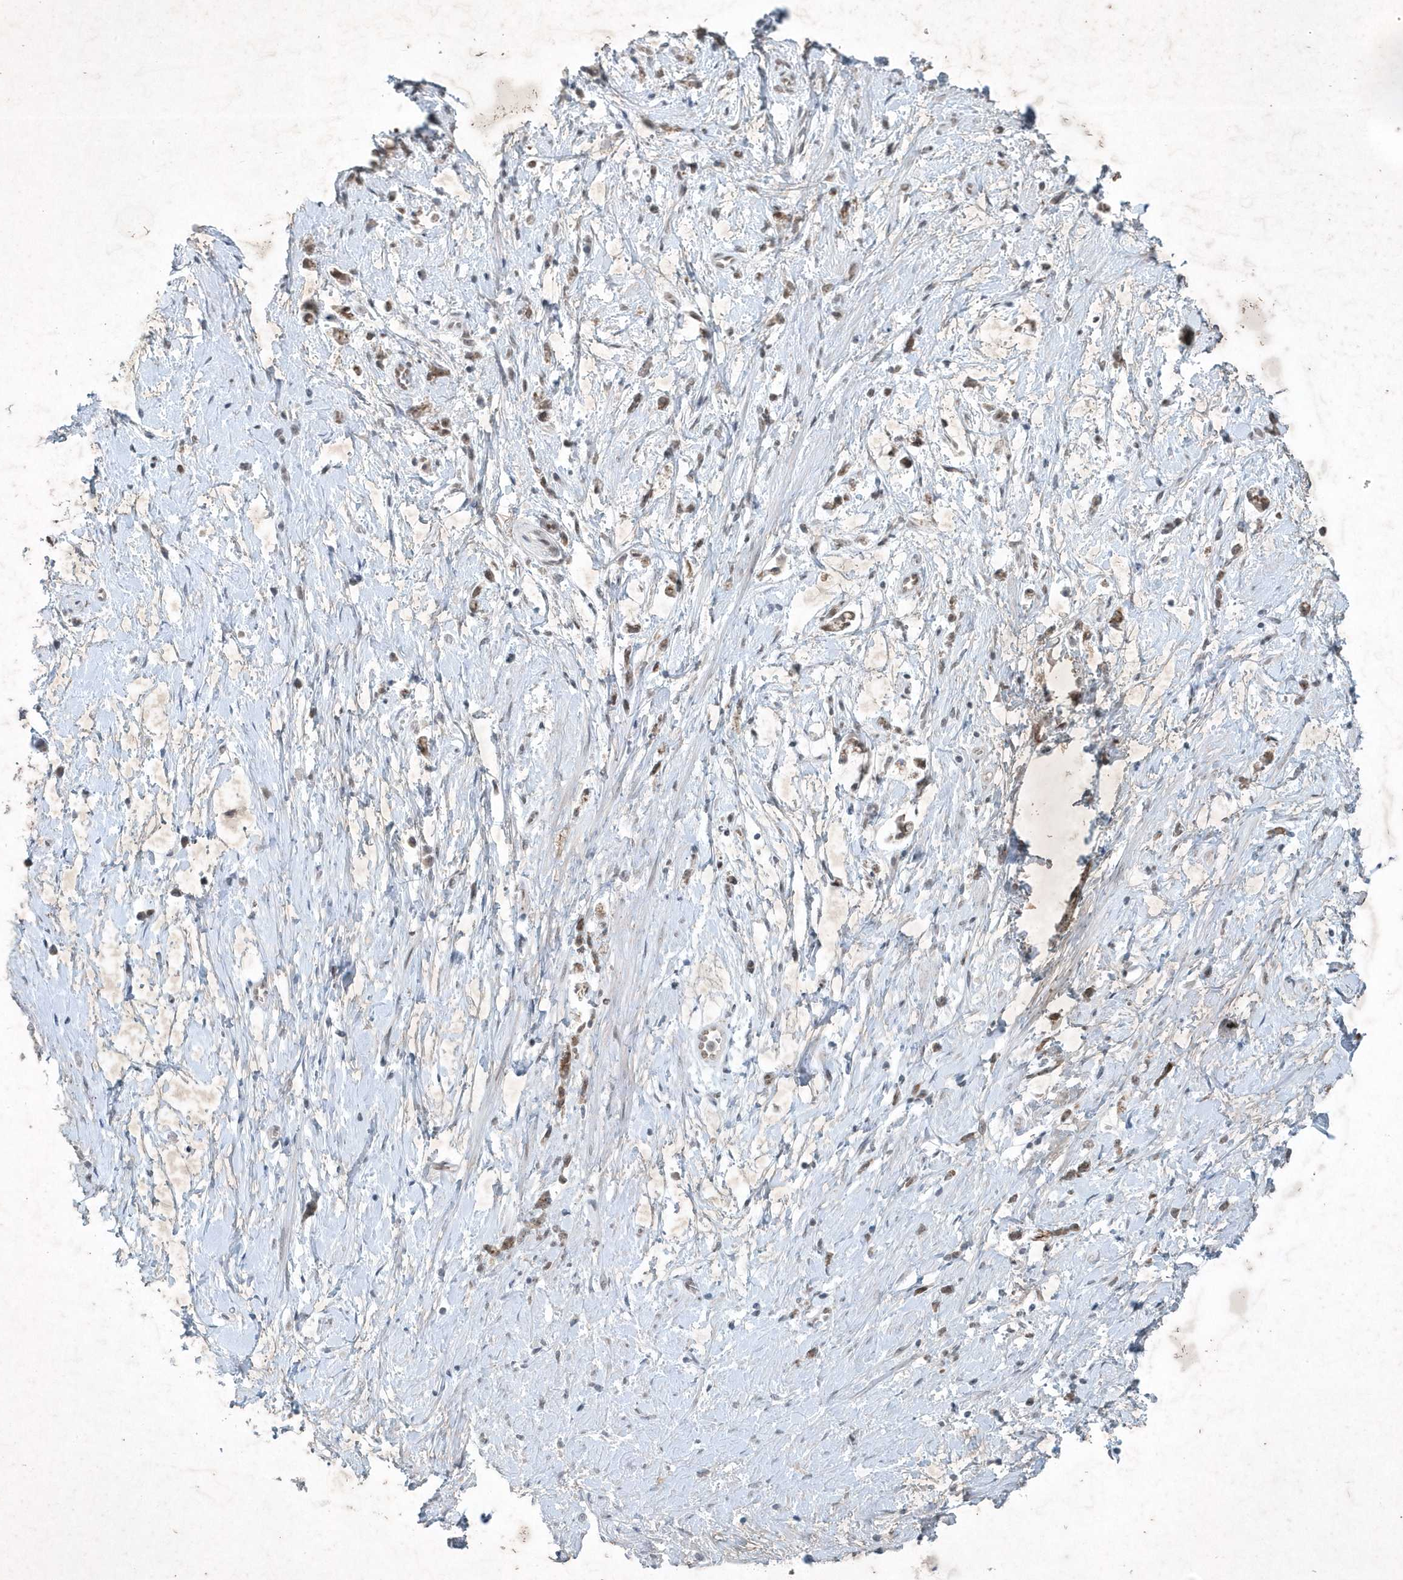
{"staining": {"intensity": "moderate", "quantity": ">75%", "location": "cytoplasmic/membranous"}, "tissue": "stomach cancer", "cell_type": "Tumor cells", "image_type": "cancer", "snomed": [{"axis": "morphology", "description": "Adenocarcinoma, NOS"}, {"axis": "topography", "description": "Stomach"}], "caption": "A brown stain shows moderate cytoplasmic/membranous positivity of a protein in human adenocarcinoma (stomach) tumor cells. (IHC, brightfield microscopy, high magnification).", "gene": "ZBTB9", "patient": {"sex": "female", "age": 60}}